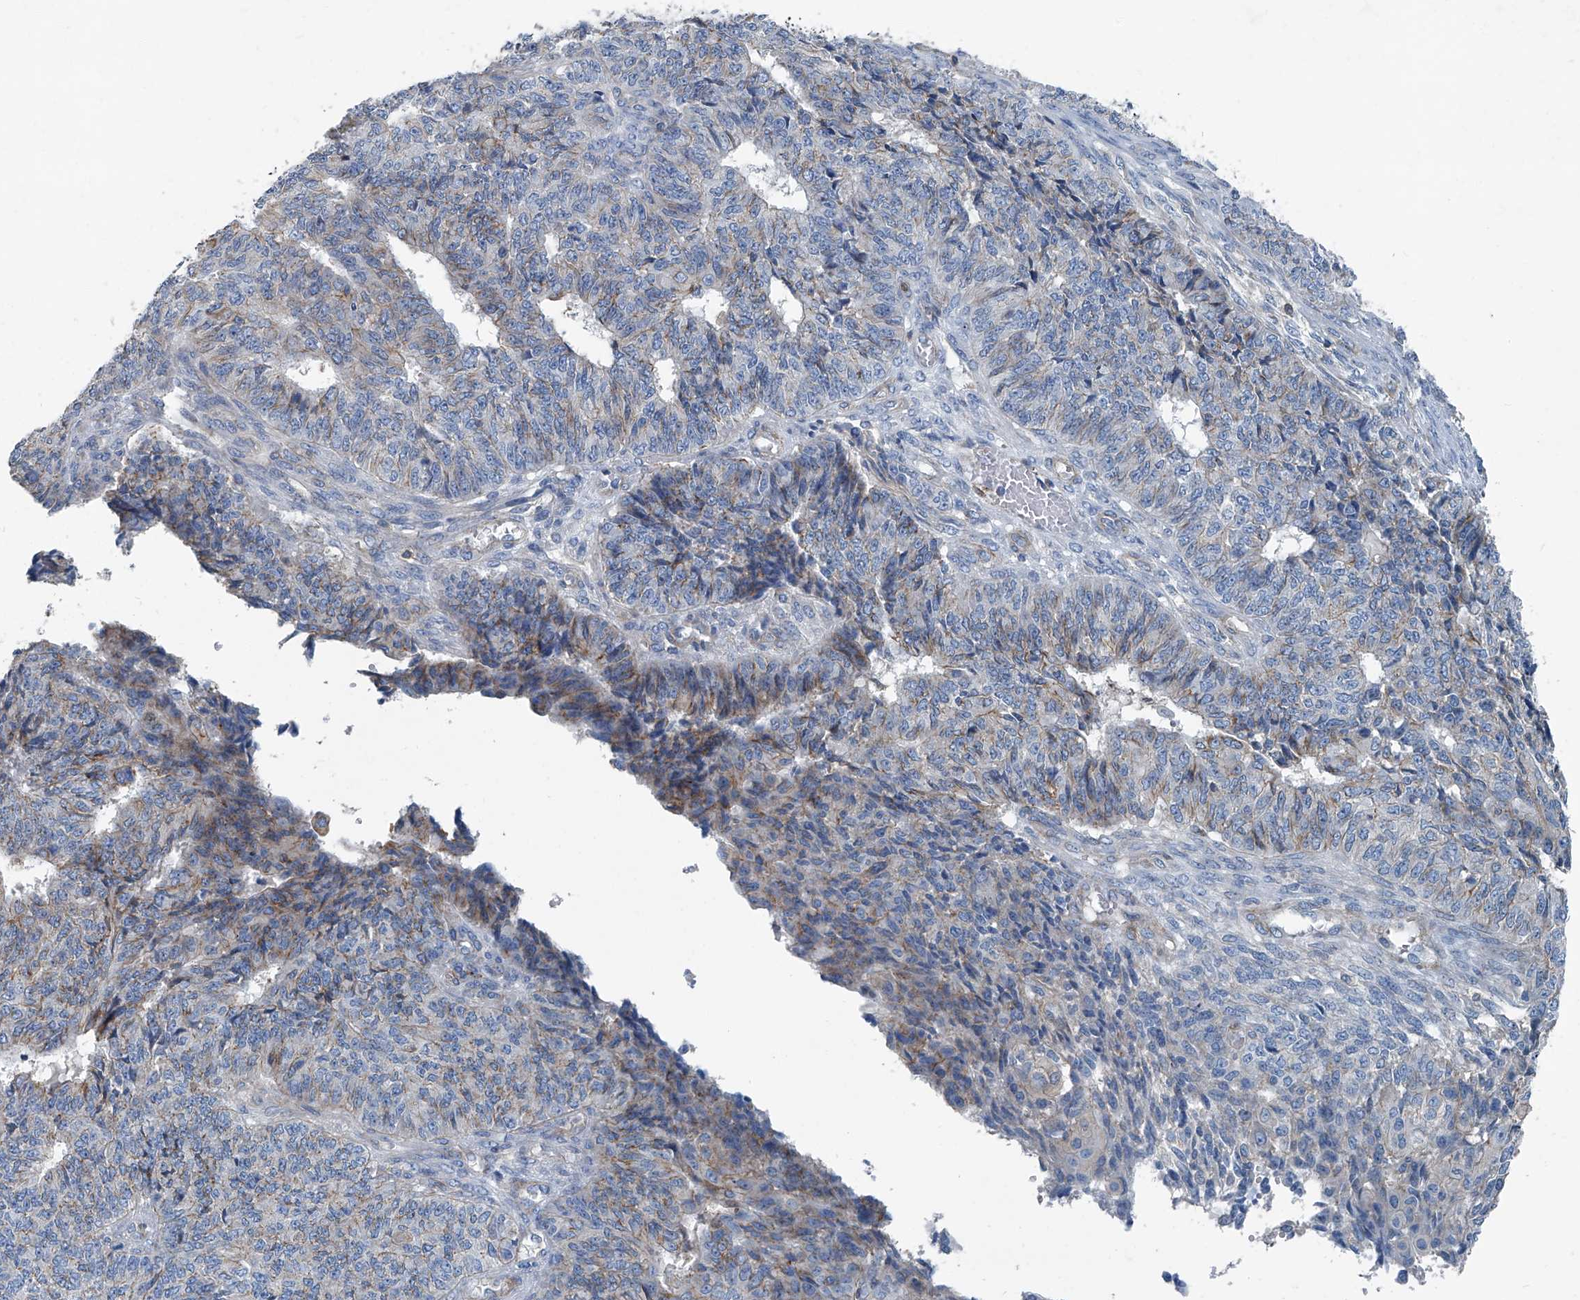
{"staining": {"intensity": "negative", "quantity": "none", "location": "none"}, "tissue": "endometrial cancer", "cell_type": "Tumor cells", "image_type": "cancer", "snomed": [{"axis": "morphology", "description": "Adenocarcinoma, NOS"}, {"axis": "topography", "description": "Endometrium"}], "caption": "A high-resolution image shows immunohistochemistry staining of endometrial cancer (adenocarcinoma), which exhibits no significant staining in tumor cells.", "gene": "SEPTIN7", "patient": {"sex": "female", "age": 32}}